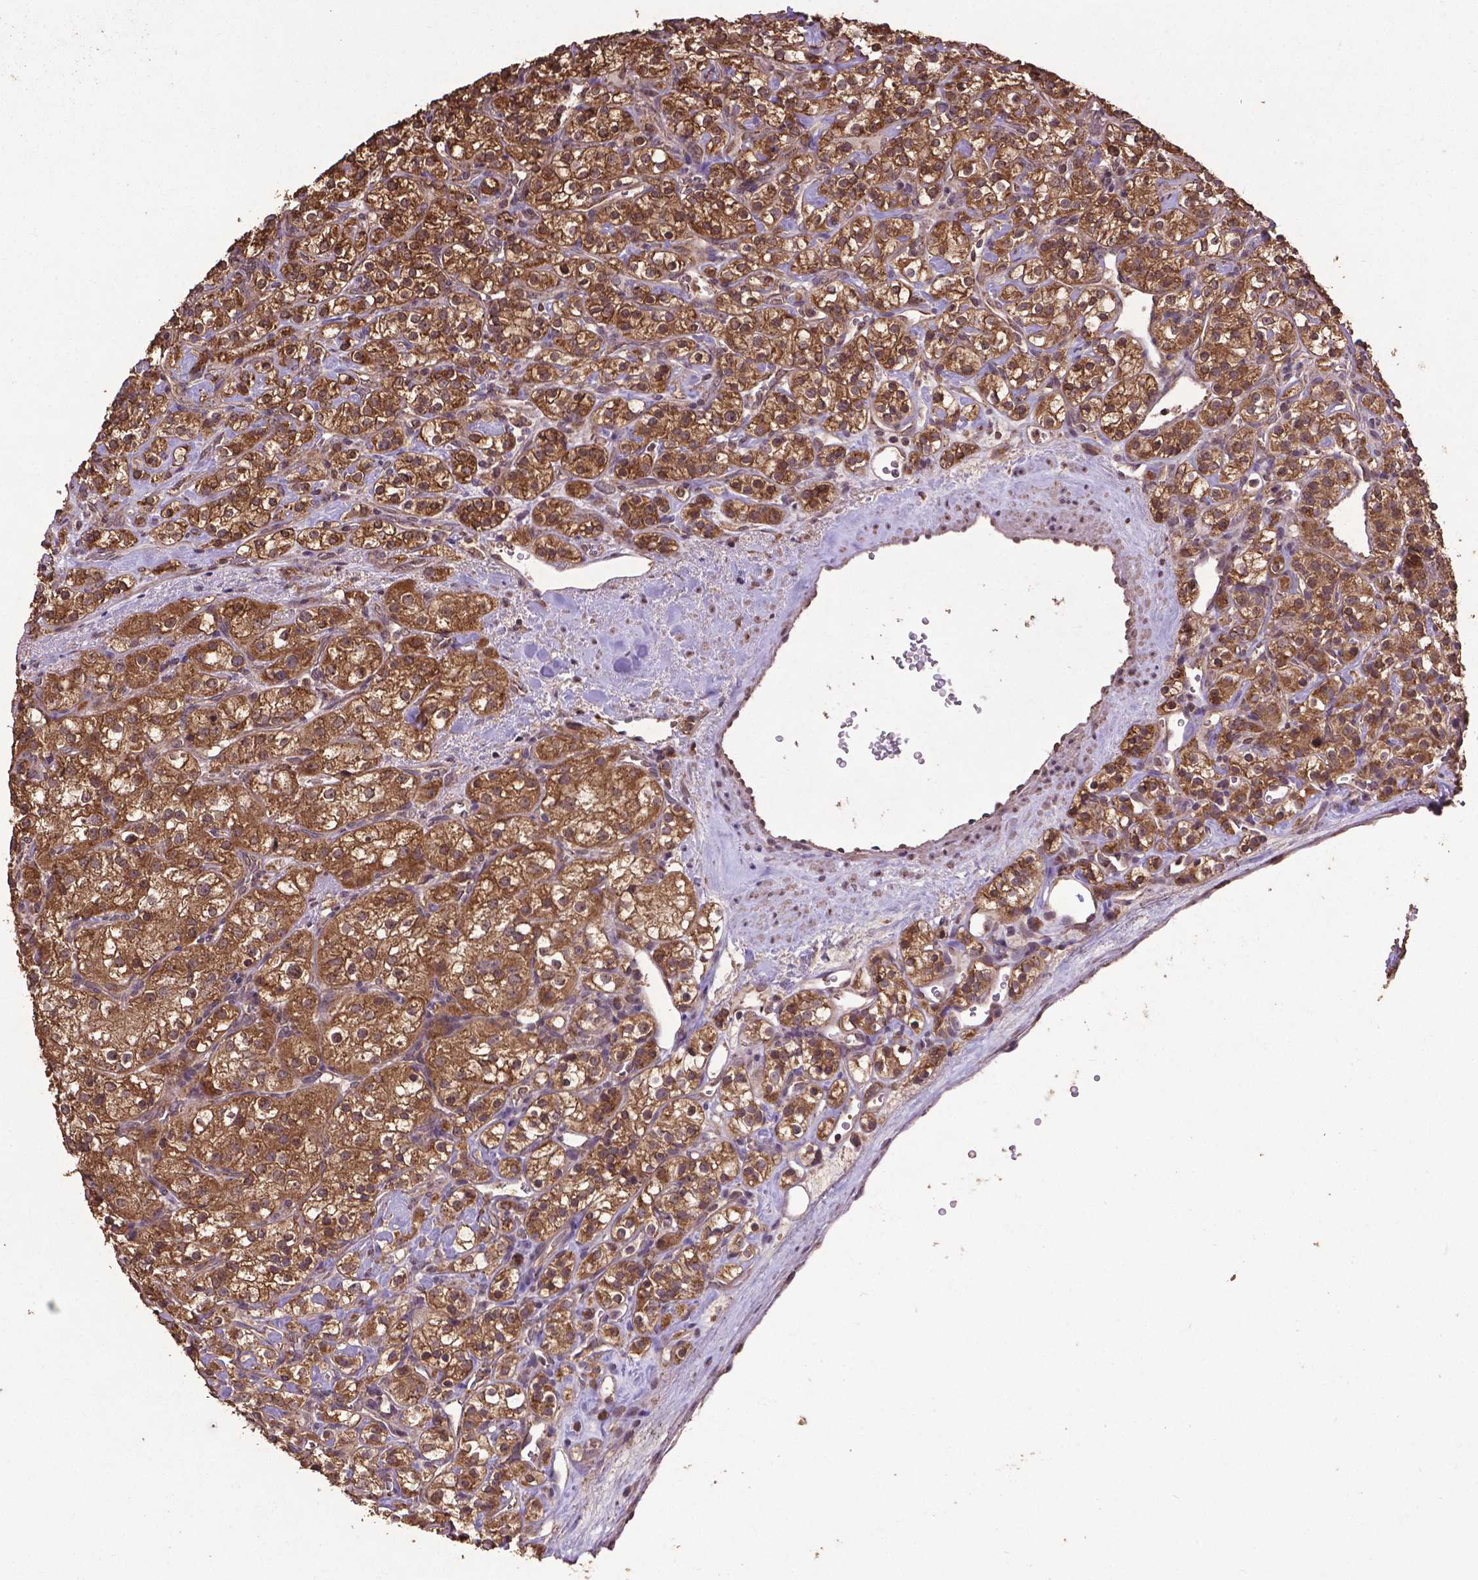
{"staining": {"intensity": "moderate", "quantity": ">75%", "location": "cytoplasmic/membranous,nuclear"}, "tissue": "renal cancer", "cell_type": "Tumor cells", "image_type": "cancer", "snomed": [{"axis": "morphology", "description": "Adenocarcinoma, NOS"}, {"axis": "topography", "description": "Kidney"}], "caption": "Moderate cytoplasmic/membranous and nuclear protein expression is present in approximately >75% of tumor cells in renal cancer (adenocarcinoma).", "gene": "DCAF1", "patient": {"sex": "male", "age": 77}}